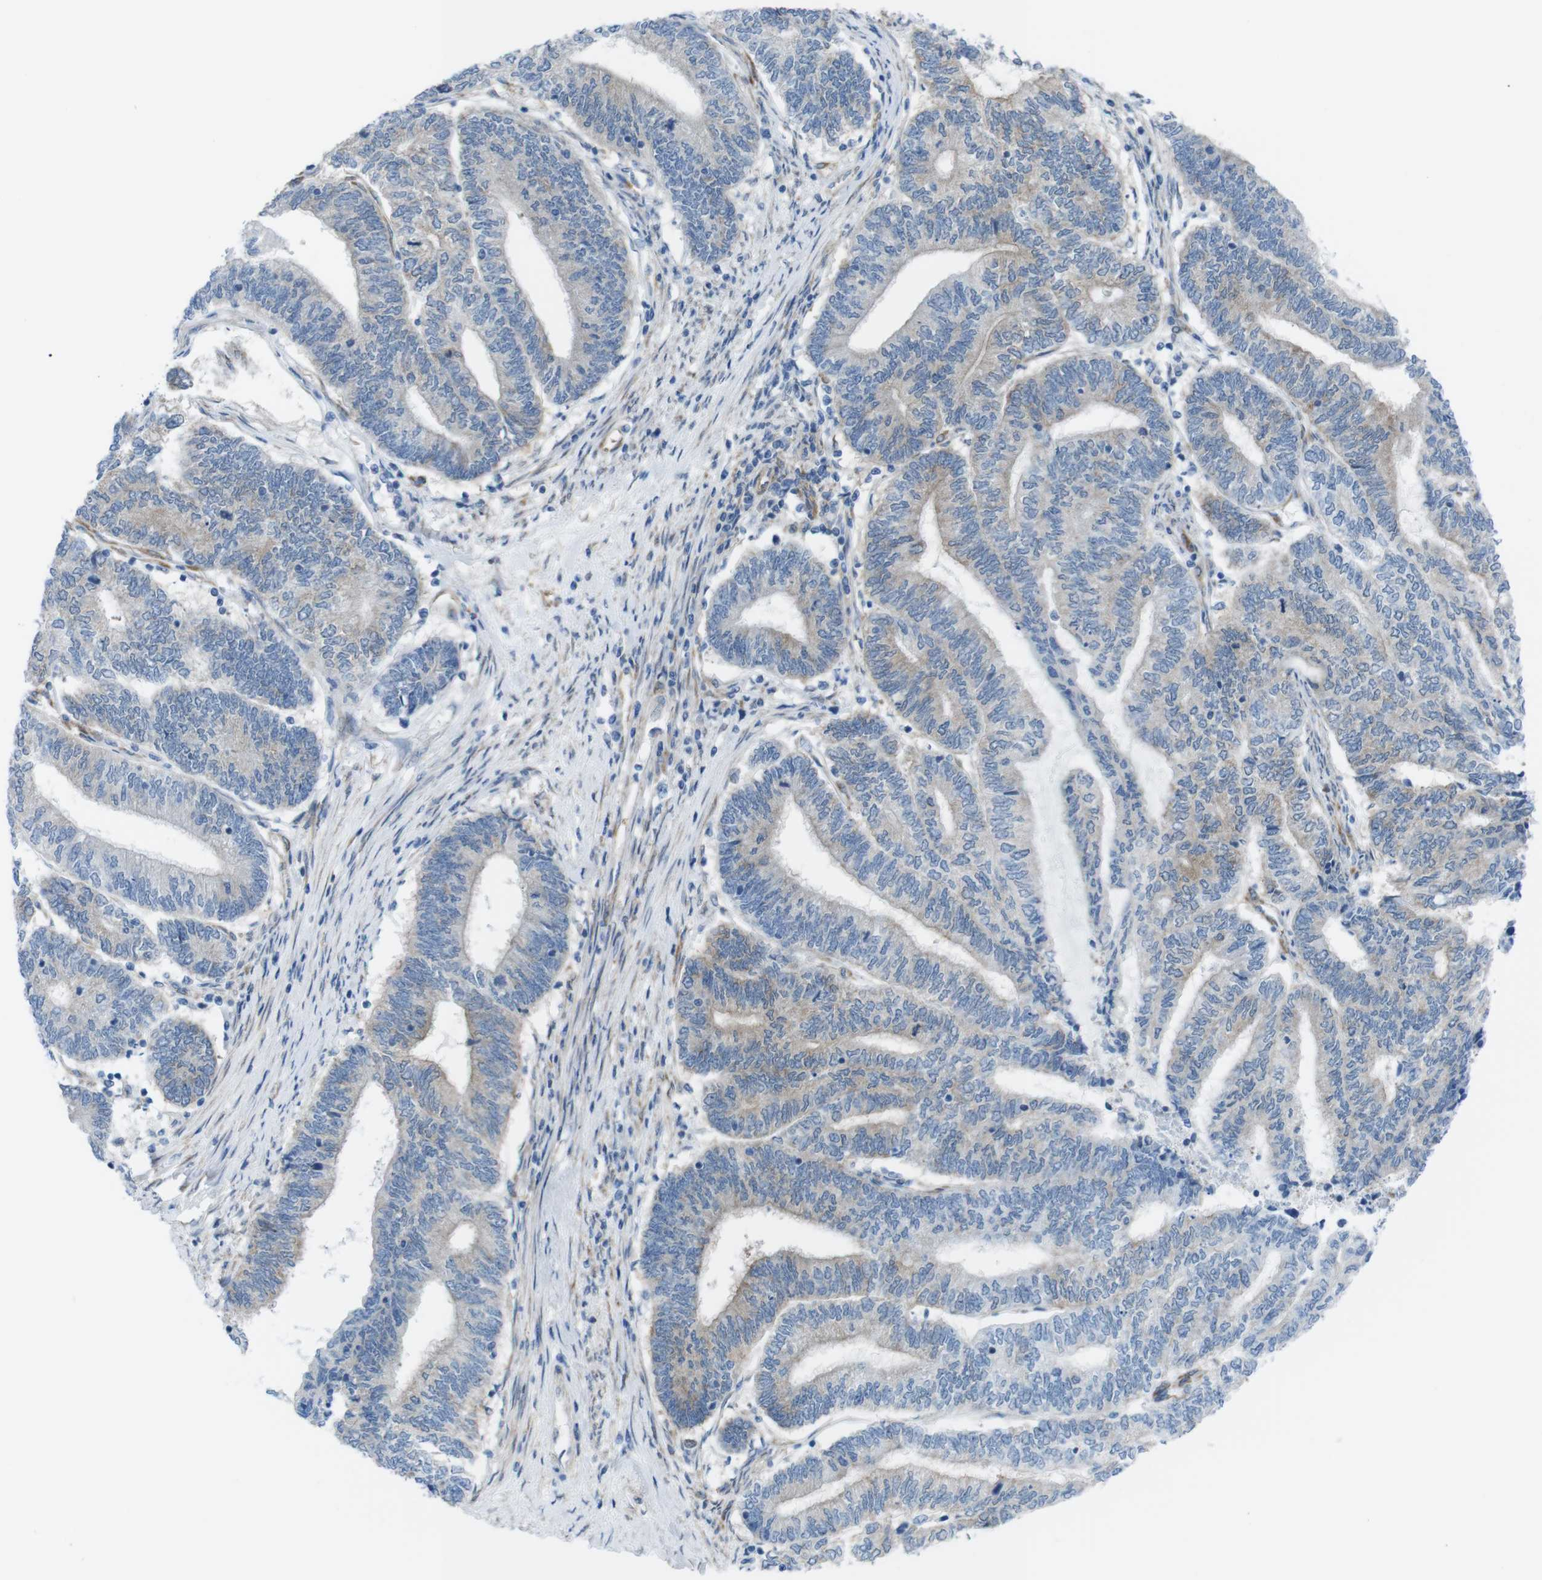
{"staining": {"intensity": "weak", "quantity": "<25%", "location": "cytoplasmic/membranous"}, "tissue": "endometrial cancer", "cell_type": "Tumor cells", "image_type": "cancer", "snomed": [{"axis": "morphology", "description": "Adenocarcinoma, NOS"}, {"axis": "topography", "description": "Uterus"}, {"axis": "topography", "description": "Endometrium"}], "caption": "Immunohistochemistry (IHC) of human endometrial adenocarcinoma reveals no expression in tumor cells.", "gene": "DIAPH2", "patient": {"sex": "female", "age": 70}}